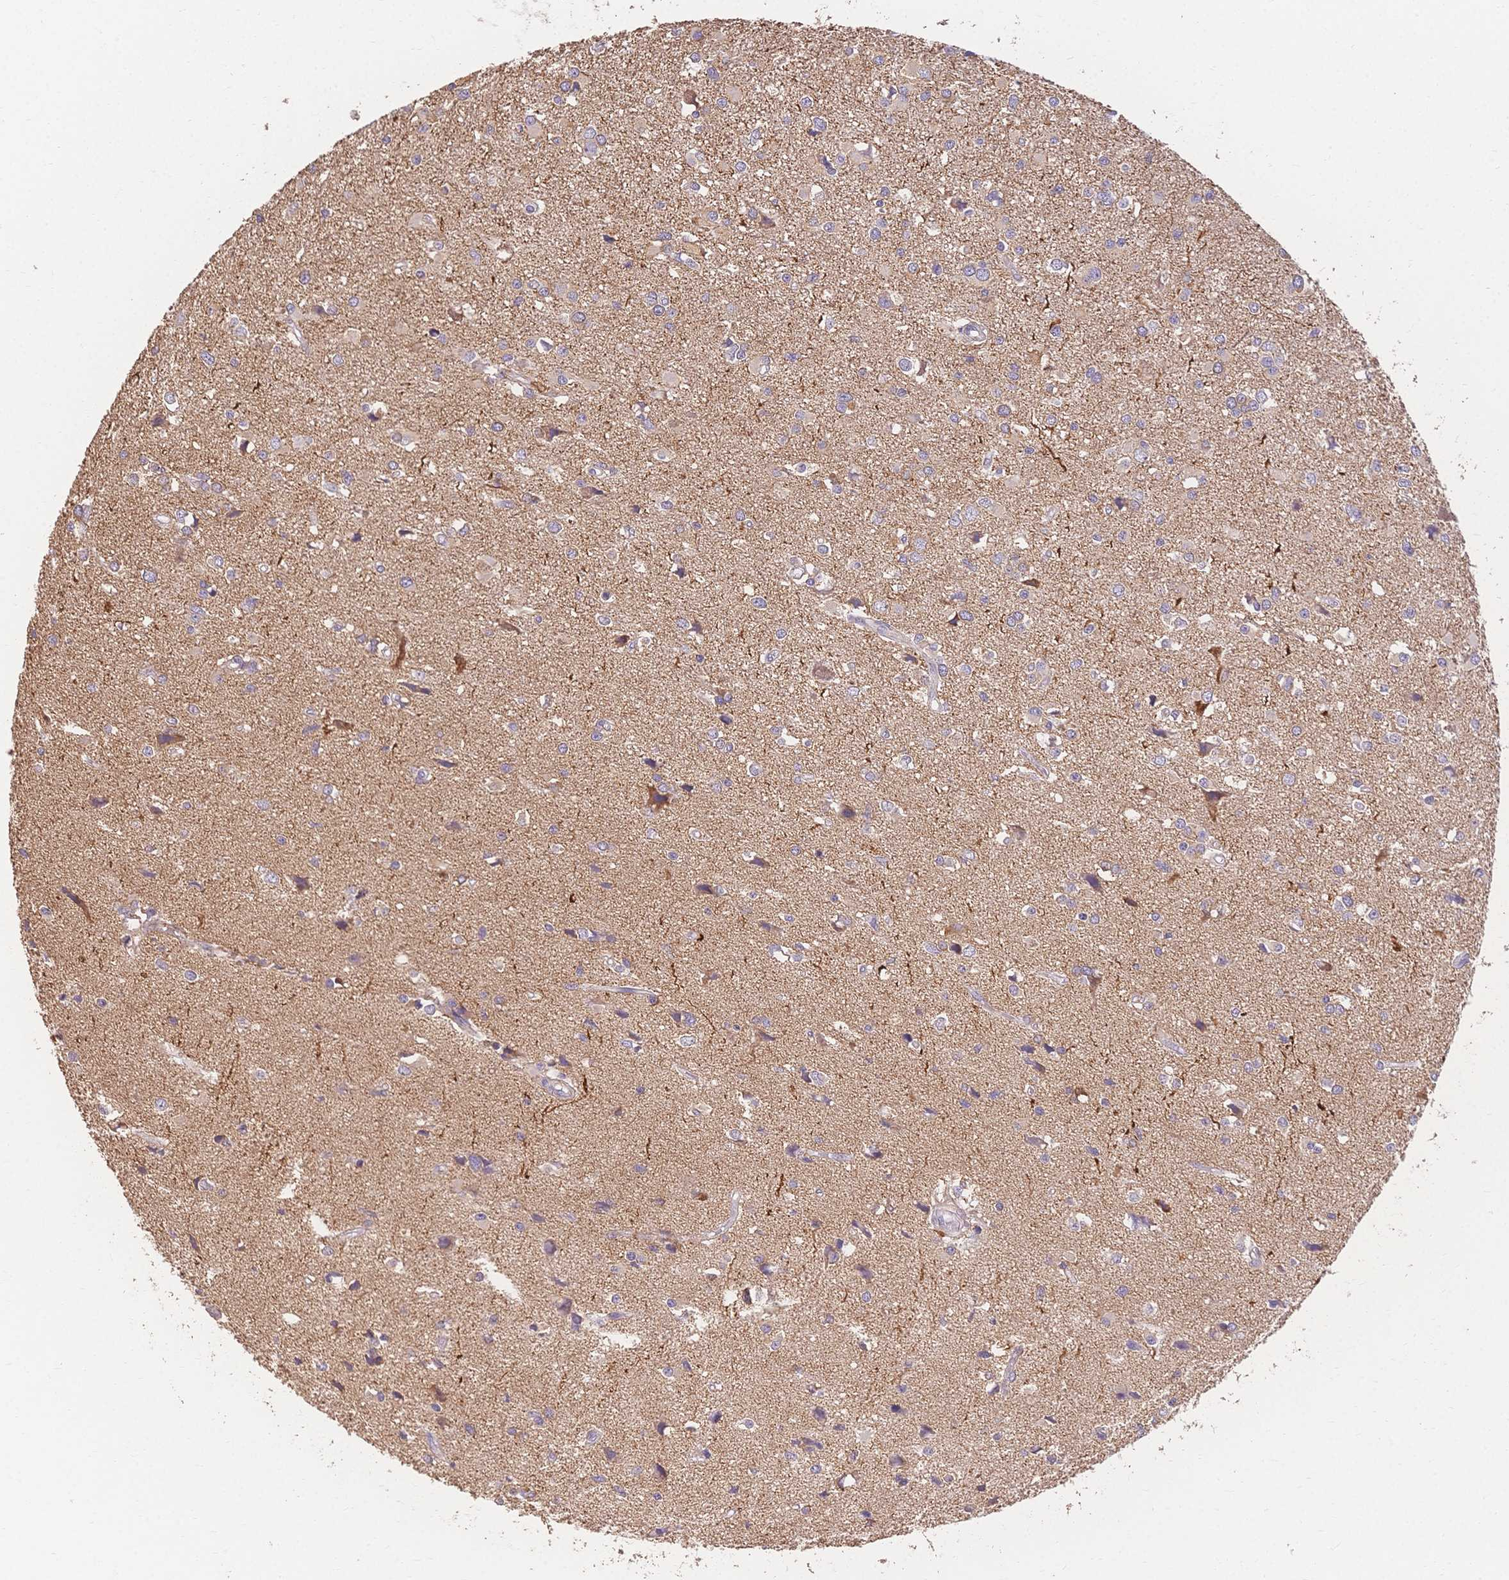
{"staining": {"intensity": "weak", "quantity": "<25%", "location": "cytoplasmic/membranous"}, "tissue": "glioma", "cell_type": "Tumor cells", "image_type": "cancer", "snomed": [{"axis": "morphology", "description": "Glioma, malignant, High grade"}, {"axis": "topography", "description": "Brain"}], "caption": "Protein analysis of malignant high-grade glioma reveals no significant expression in tumor cells.", "gene": "HS3ST5", "patient": {"sex": "male", "age": 54}}